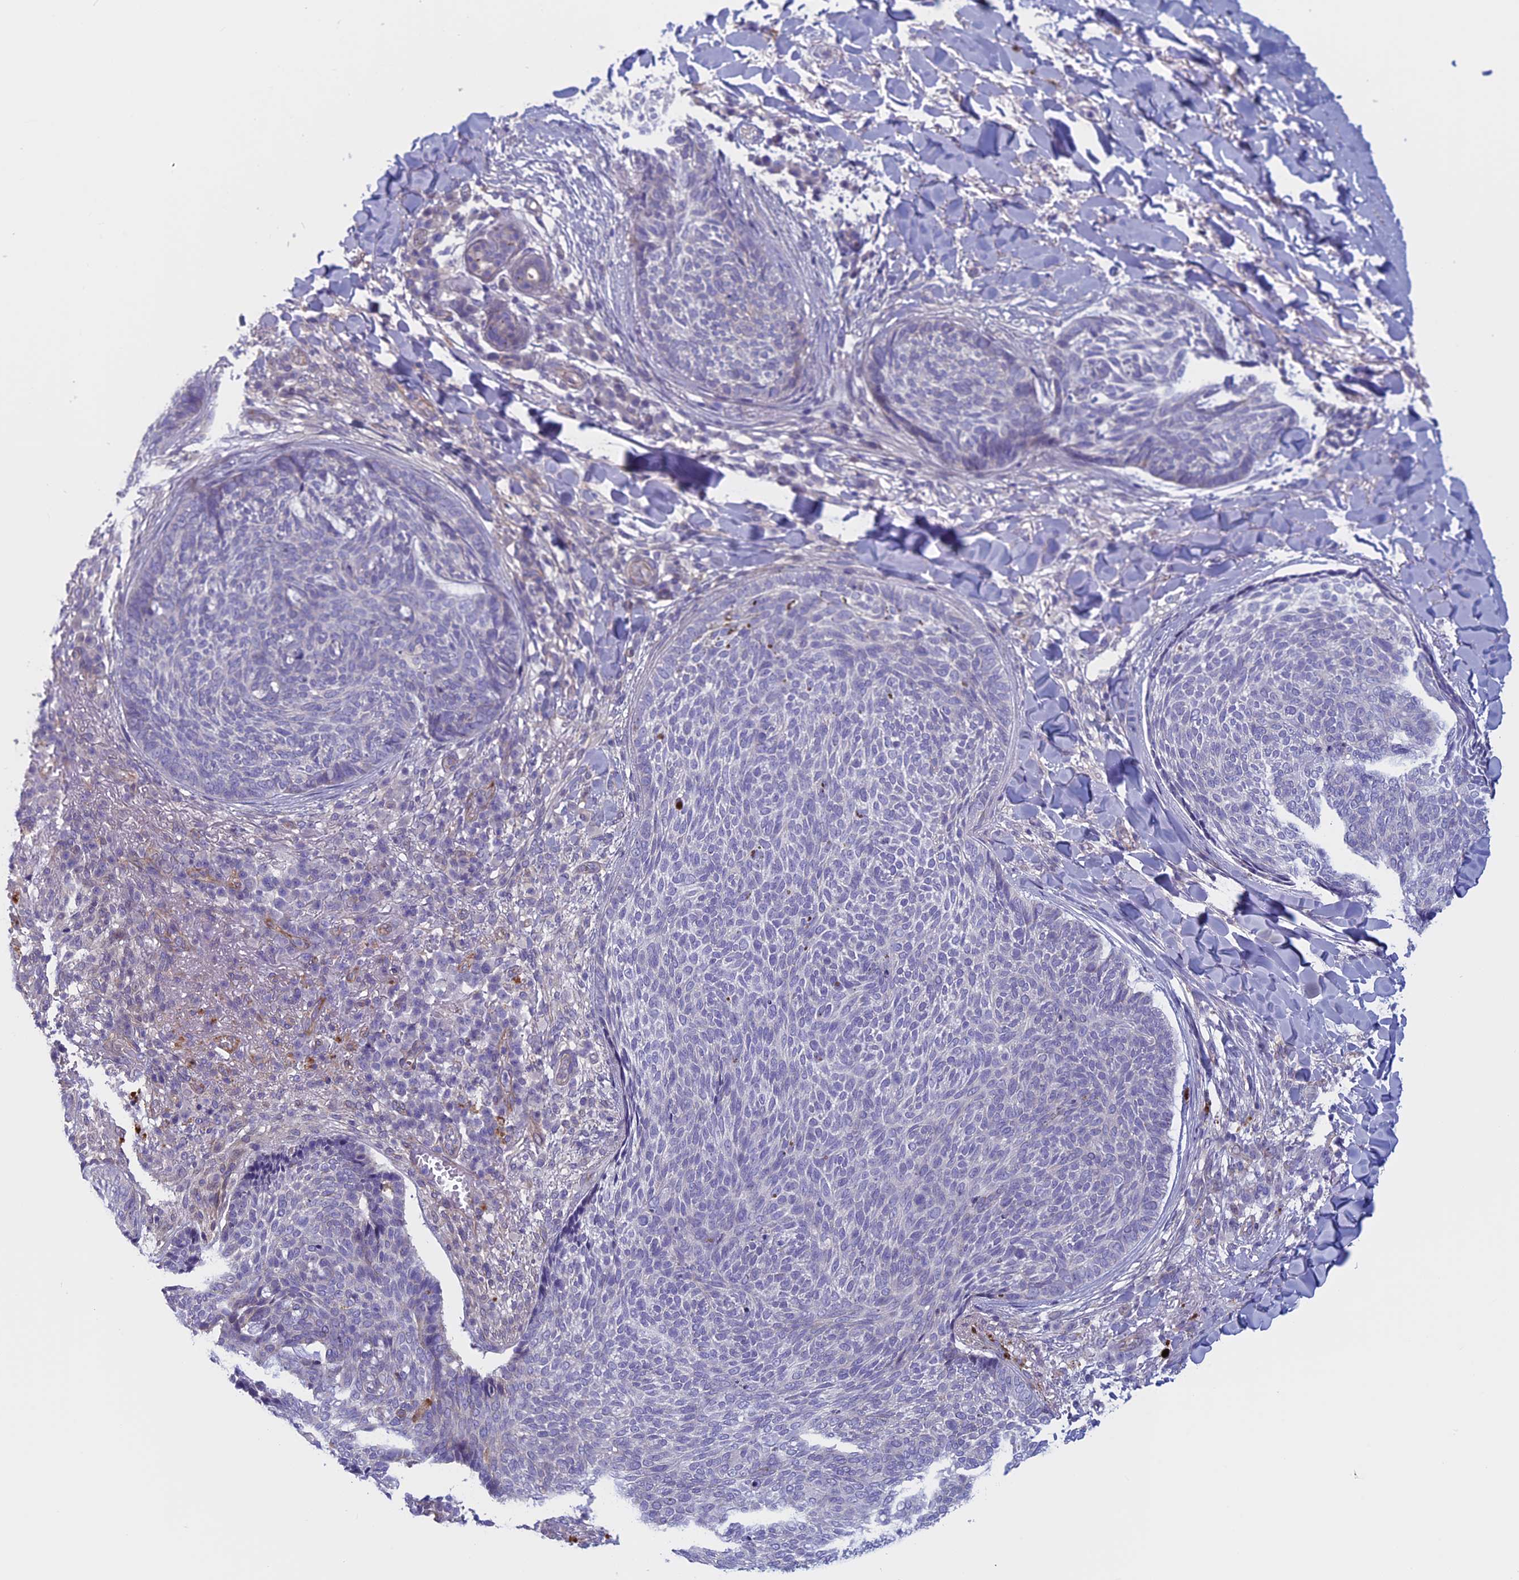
{"staining": {"intensity": "negative", "quantity": "none", "location": "none"}, "tissue": "skin cancer", "cell_type": "Tumor cells", "image_type": "cancer", "snomed": [{"axis": "morphology", "description": "Basal cell carcinoma"}, {"axis": "topography", "description": "Skin"}], "caption": "This histopathology image is of basal cell carcinoma (skin) stained with immunohistochemistry to label a protein in brown with the nuclei are counter-stained blue. There is no expression in tumor cells.", "gene": "CNOT6L", "patient": {"sex": "male", "age": 85}}